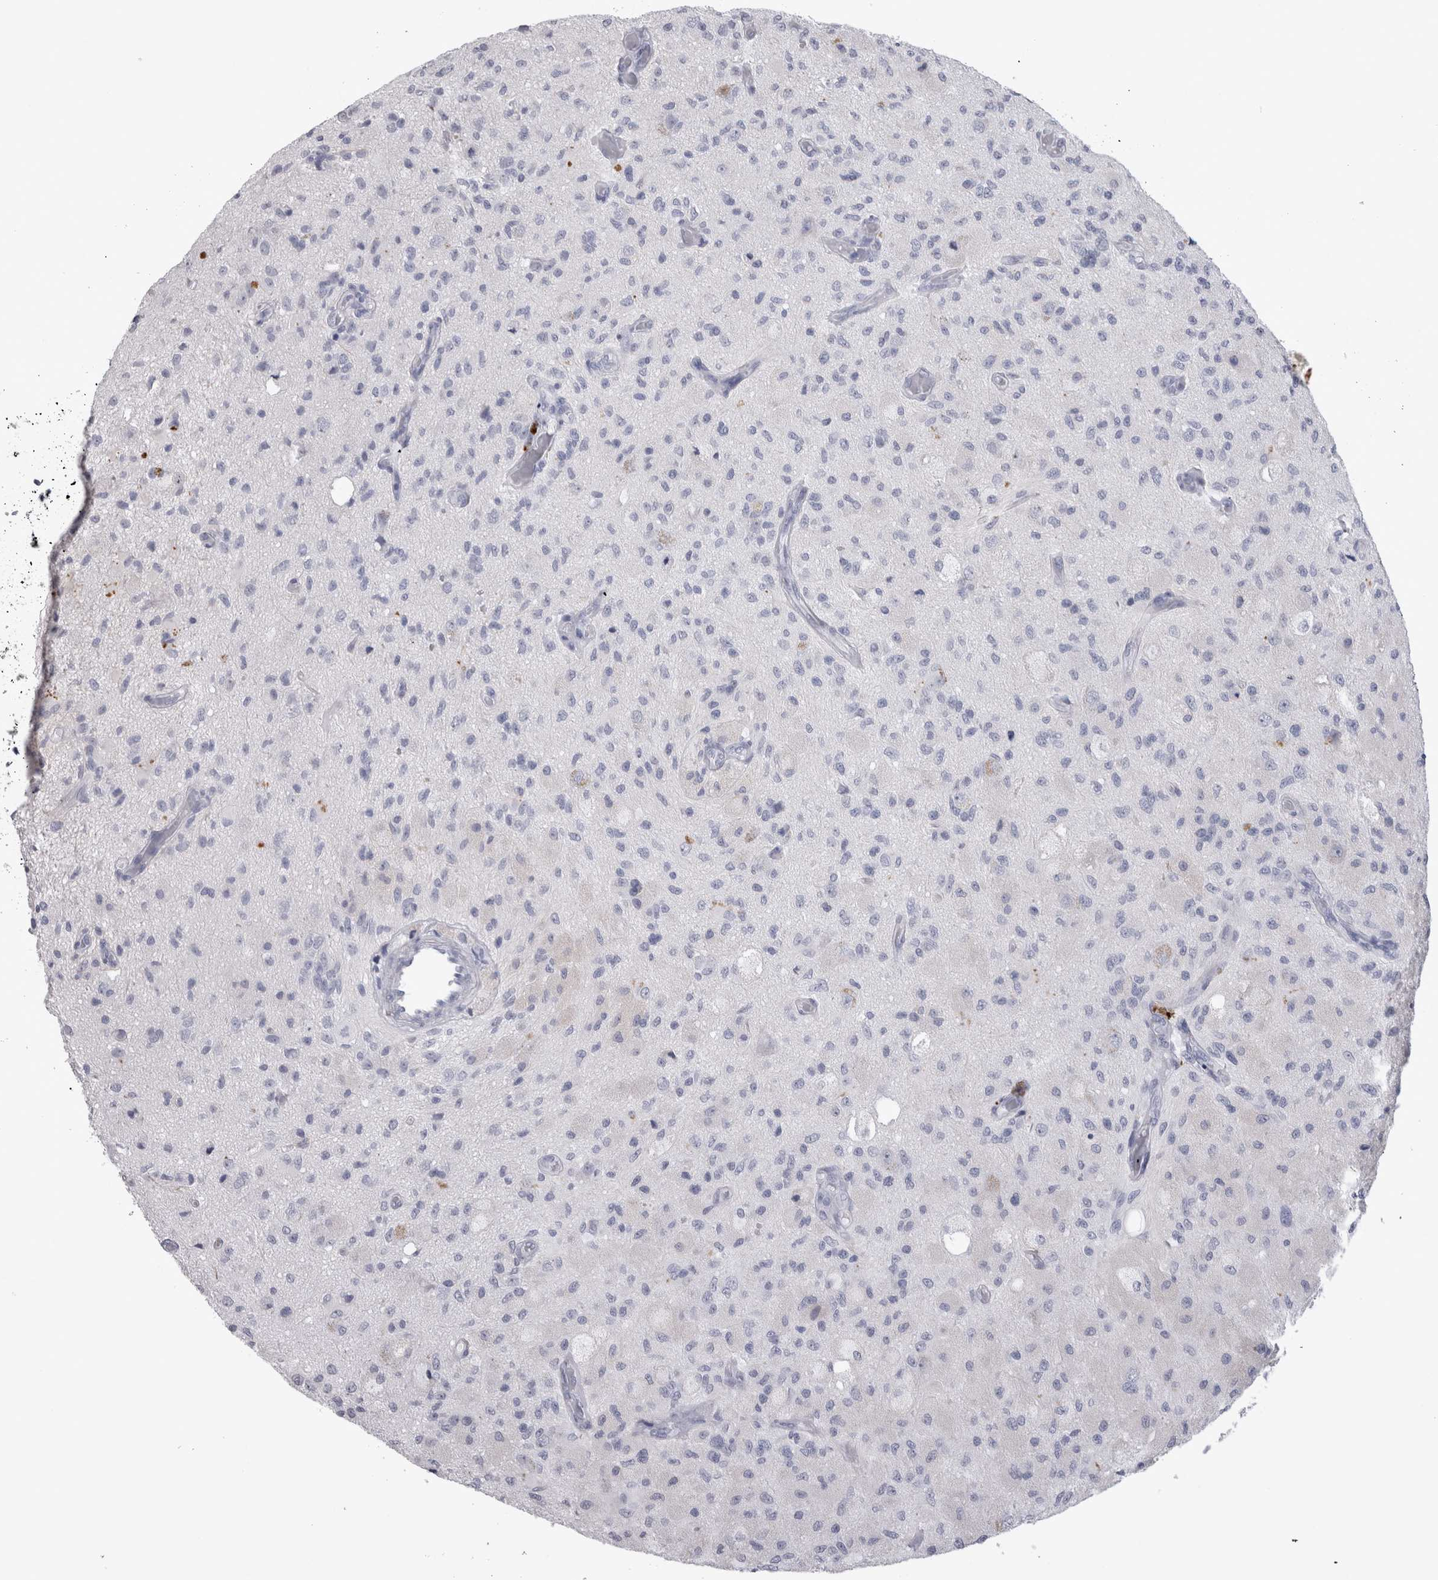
{"staining": {"intensity": "negative", "quantity": "none", "location": "none"}, "tissue": "glioma", "cell_type": "Tumor cells", "image_type": "cancer", "snomed": [{"axis": "morphology", "description": "Normal tissue, NOS"}, {"axis": "morphology", "description": "Glioma, malignant, High grade"}, {"axis": "topography", "description": "Cerebral cortex"}], "caption": "The image displays no staining of tumor cells in glioma.", "gene": "ADAM2", "patient": {"sex": "male", "age": 77}}